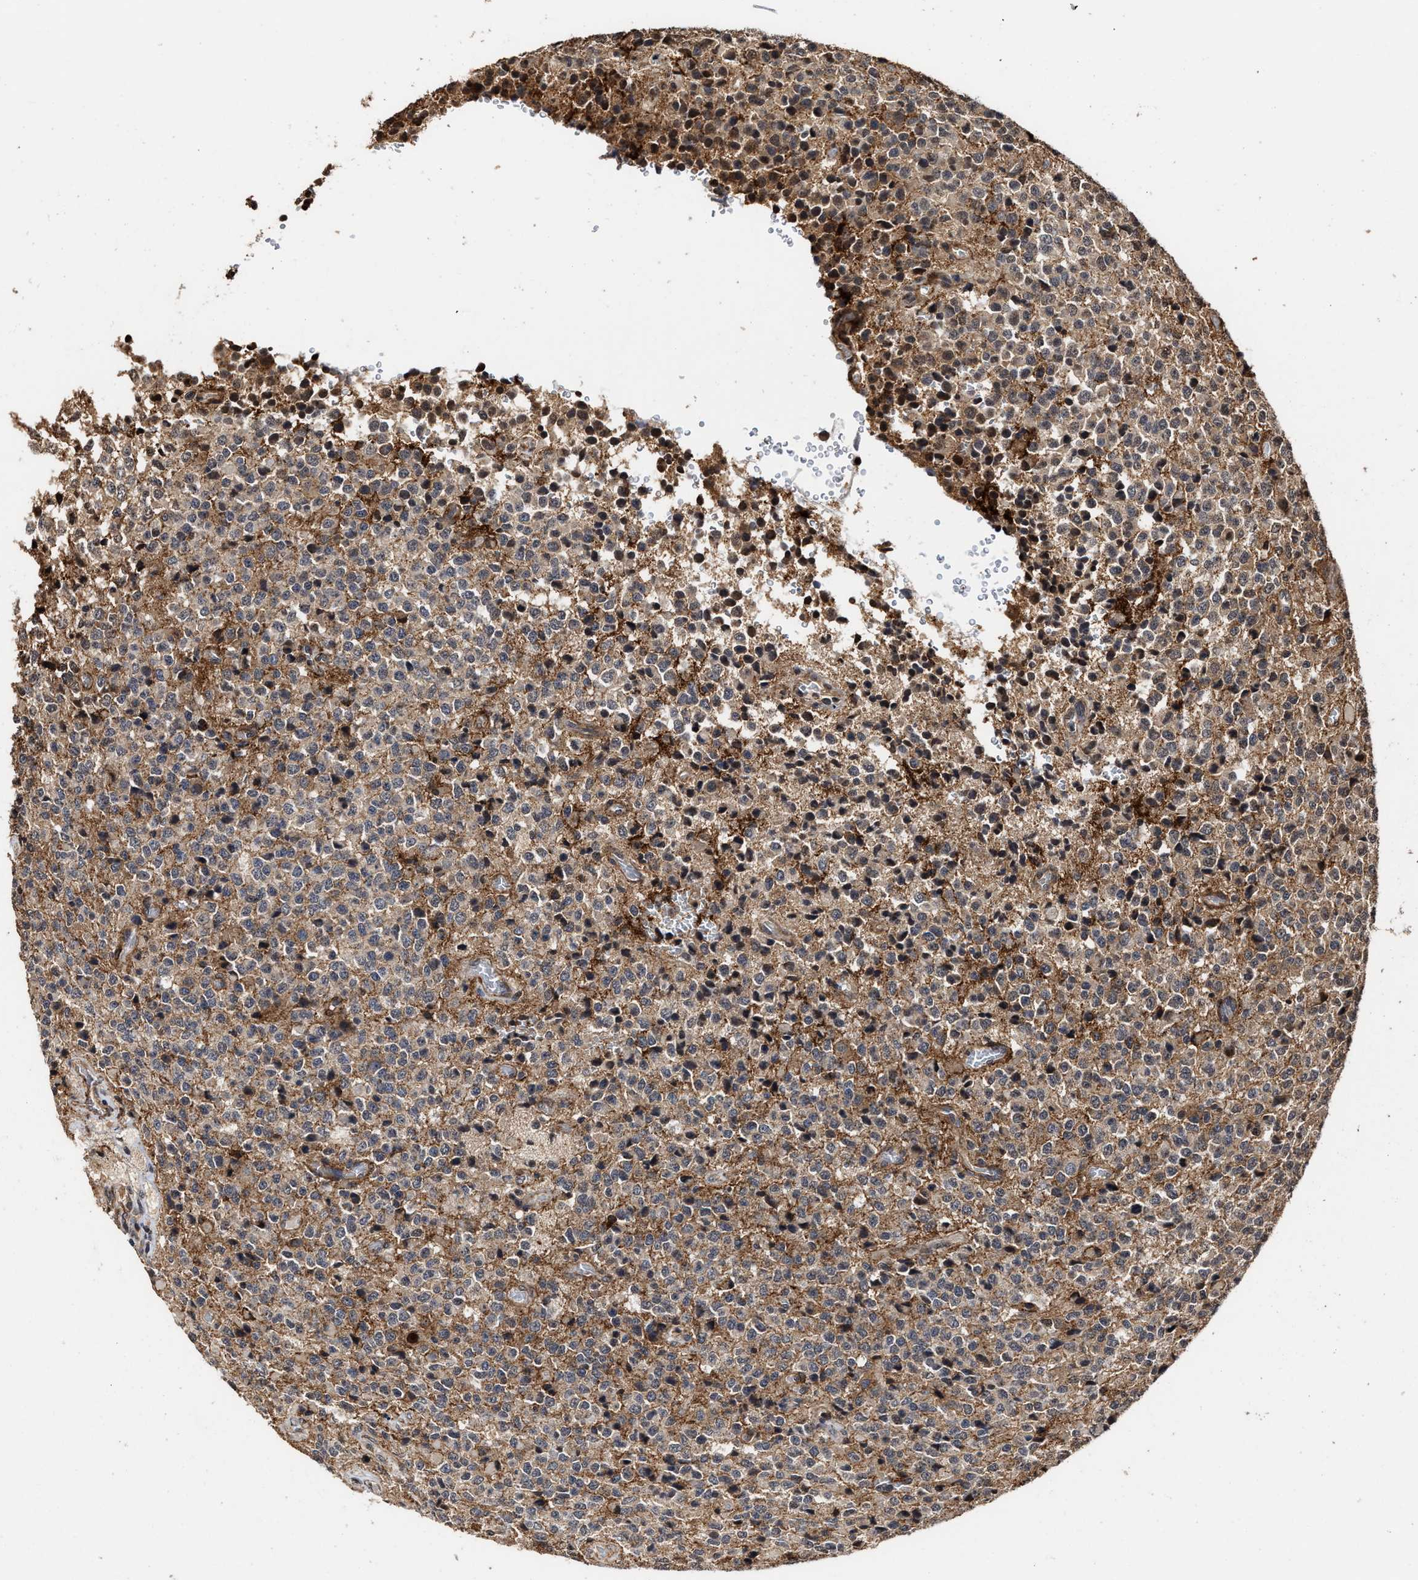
{"staining": {"intensity": "moderate", "quantity": "<25%", "location": "cytoplasmic/membranous"}, "tissue": "glioma", "cell_type": "Tumor cells", "image_type": "cancer", "snomed": [{"axis": "morphology", "description": "Glioma, malignant, High grade"}, {"axis": "topography", "description": "pancreas cauda"}], "caption": "A brown stain labels moderate cytoplasmic/membranous expression of a protein in human glioma tumor cells. (IHC, brightfield microscopy, high magnification).", "gene": "SEPTIN2", "patient": {"sex": "male", "age": 60}}